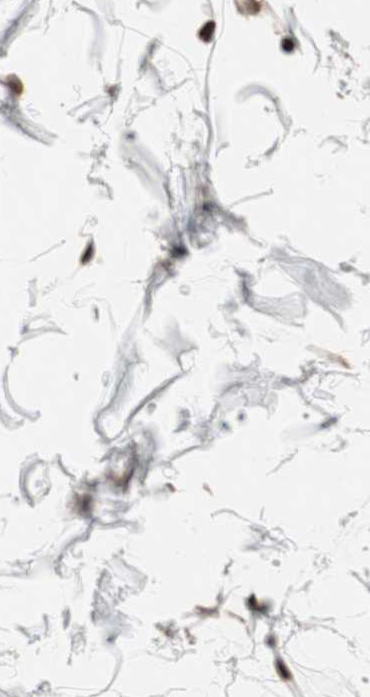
{"staining": {"intensity": "moderate", "quantity": ">75%", "location": "nuclear"}, "tissue": "adipose tissue", "cell_type": "Adipocytes", "image_type": "normal", "snomed": [{"axis": "morphology", "description": "Normal tissue, NOS"}, {"axis": "topography", "description": "Soft tissue"}], "caption": "Immunohistochemical staining of normal adipose tissue exhibits >75% levels of moderate nuclear protein expression in about >75% of adipocytes.", "gene": "NCAPD2", "patient": {"sex": "male", "age": 72}}